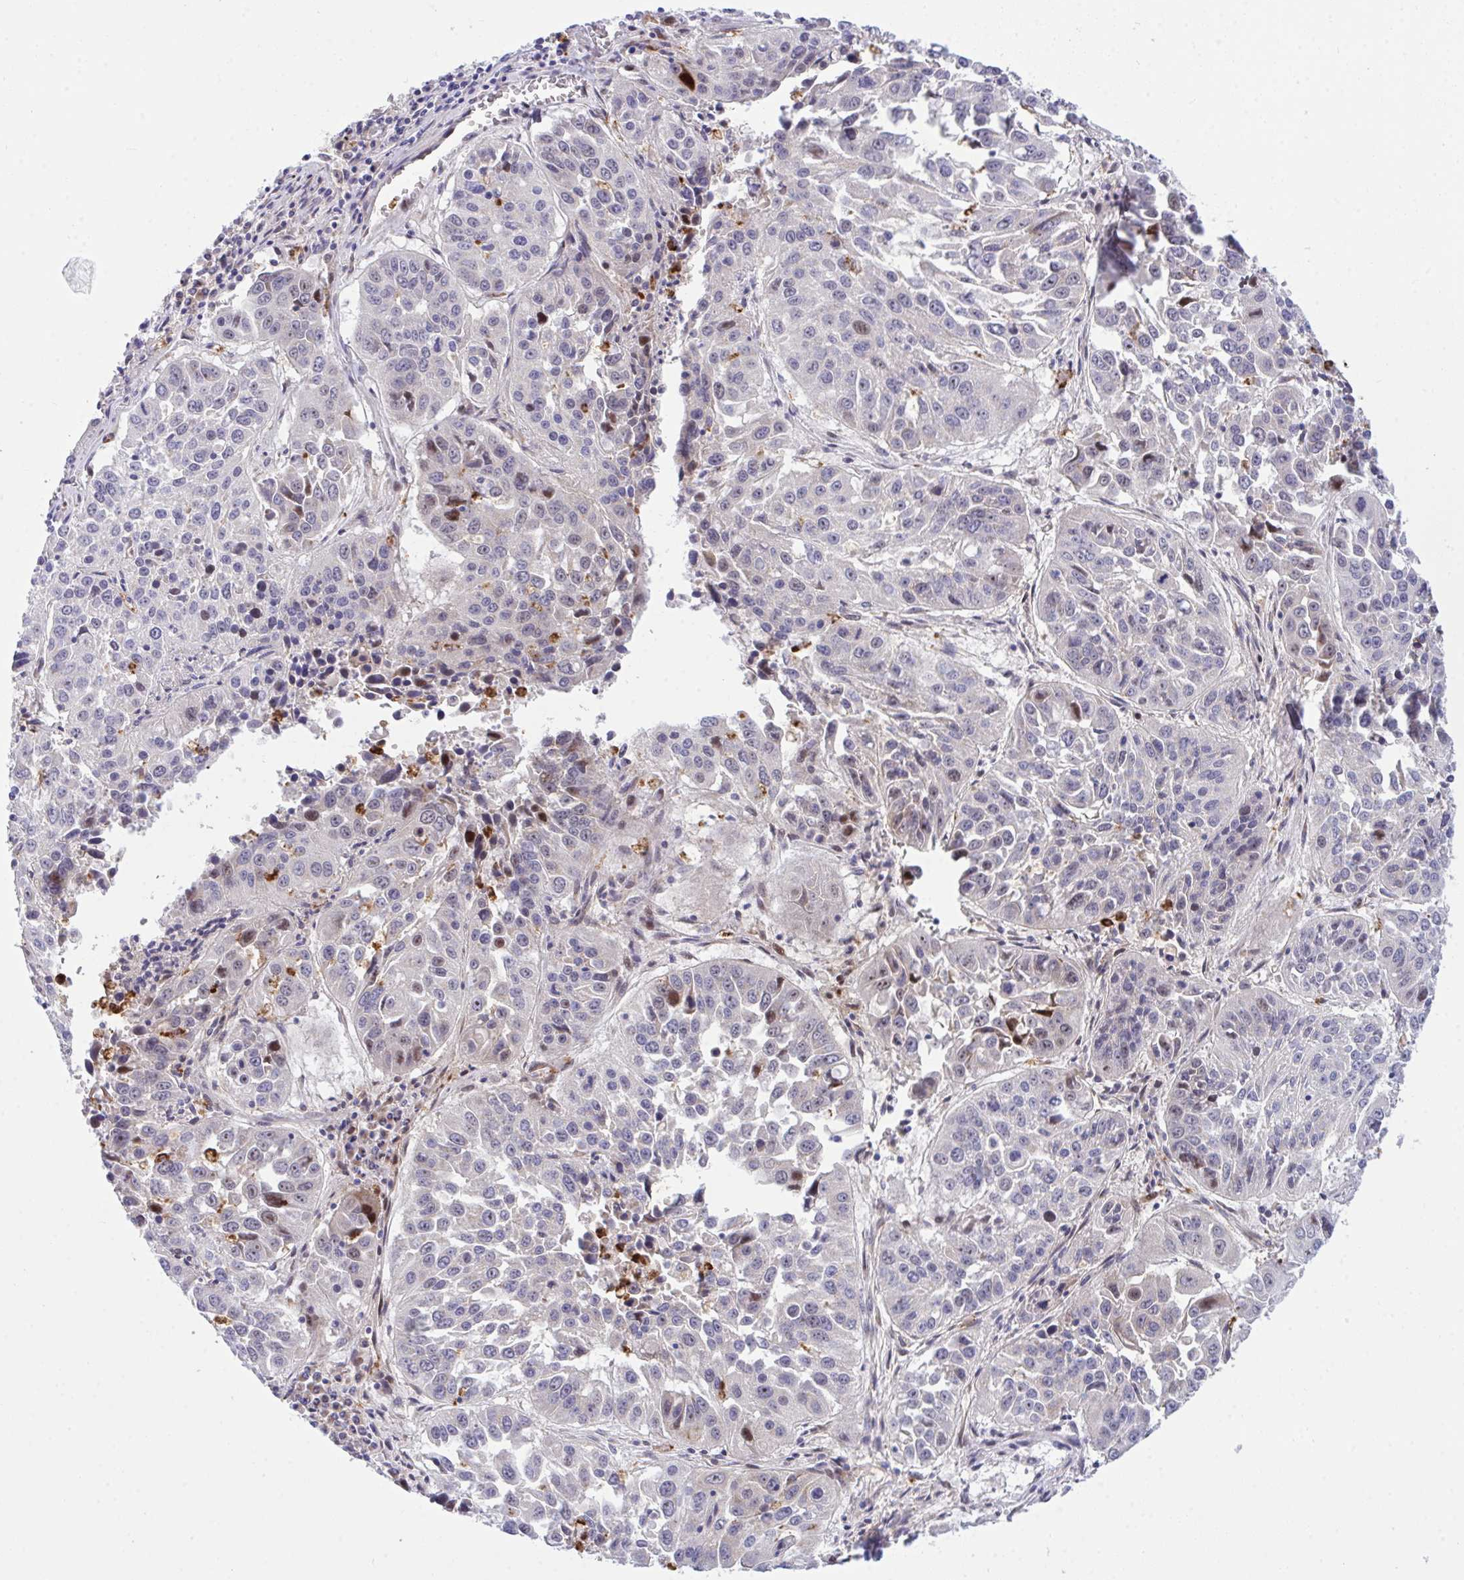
{"staining": {"intensity": "moderate", "quantity": "<25%", "location": "nuclear"}, "tissue": "lung cancer", "cell_type": "Tumor cells", "image_type": "cancer", "snomed": [{"axis": "morphology", "description": "Squamous cell carcinoma, NOS"}, {"axis": "topography", "description": "Lung"}], "caption": "DAB immunohistochemical staining of human squamous cell carcinoma (lung) displays moderate nuclear protein positivity in approximately <25% of tumor cells. (Stains: DAB in brown, nuclei in blue, Microscopy: brightfield microscopy at high magnification).", "gene": "ZNF554", "patient": {"sex": "female", "age": 61}}